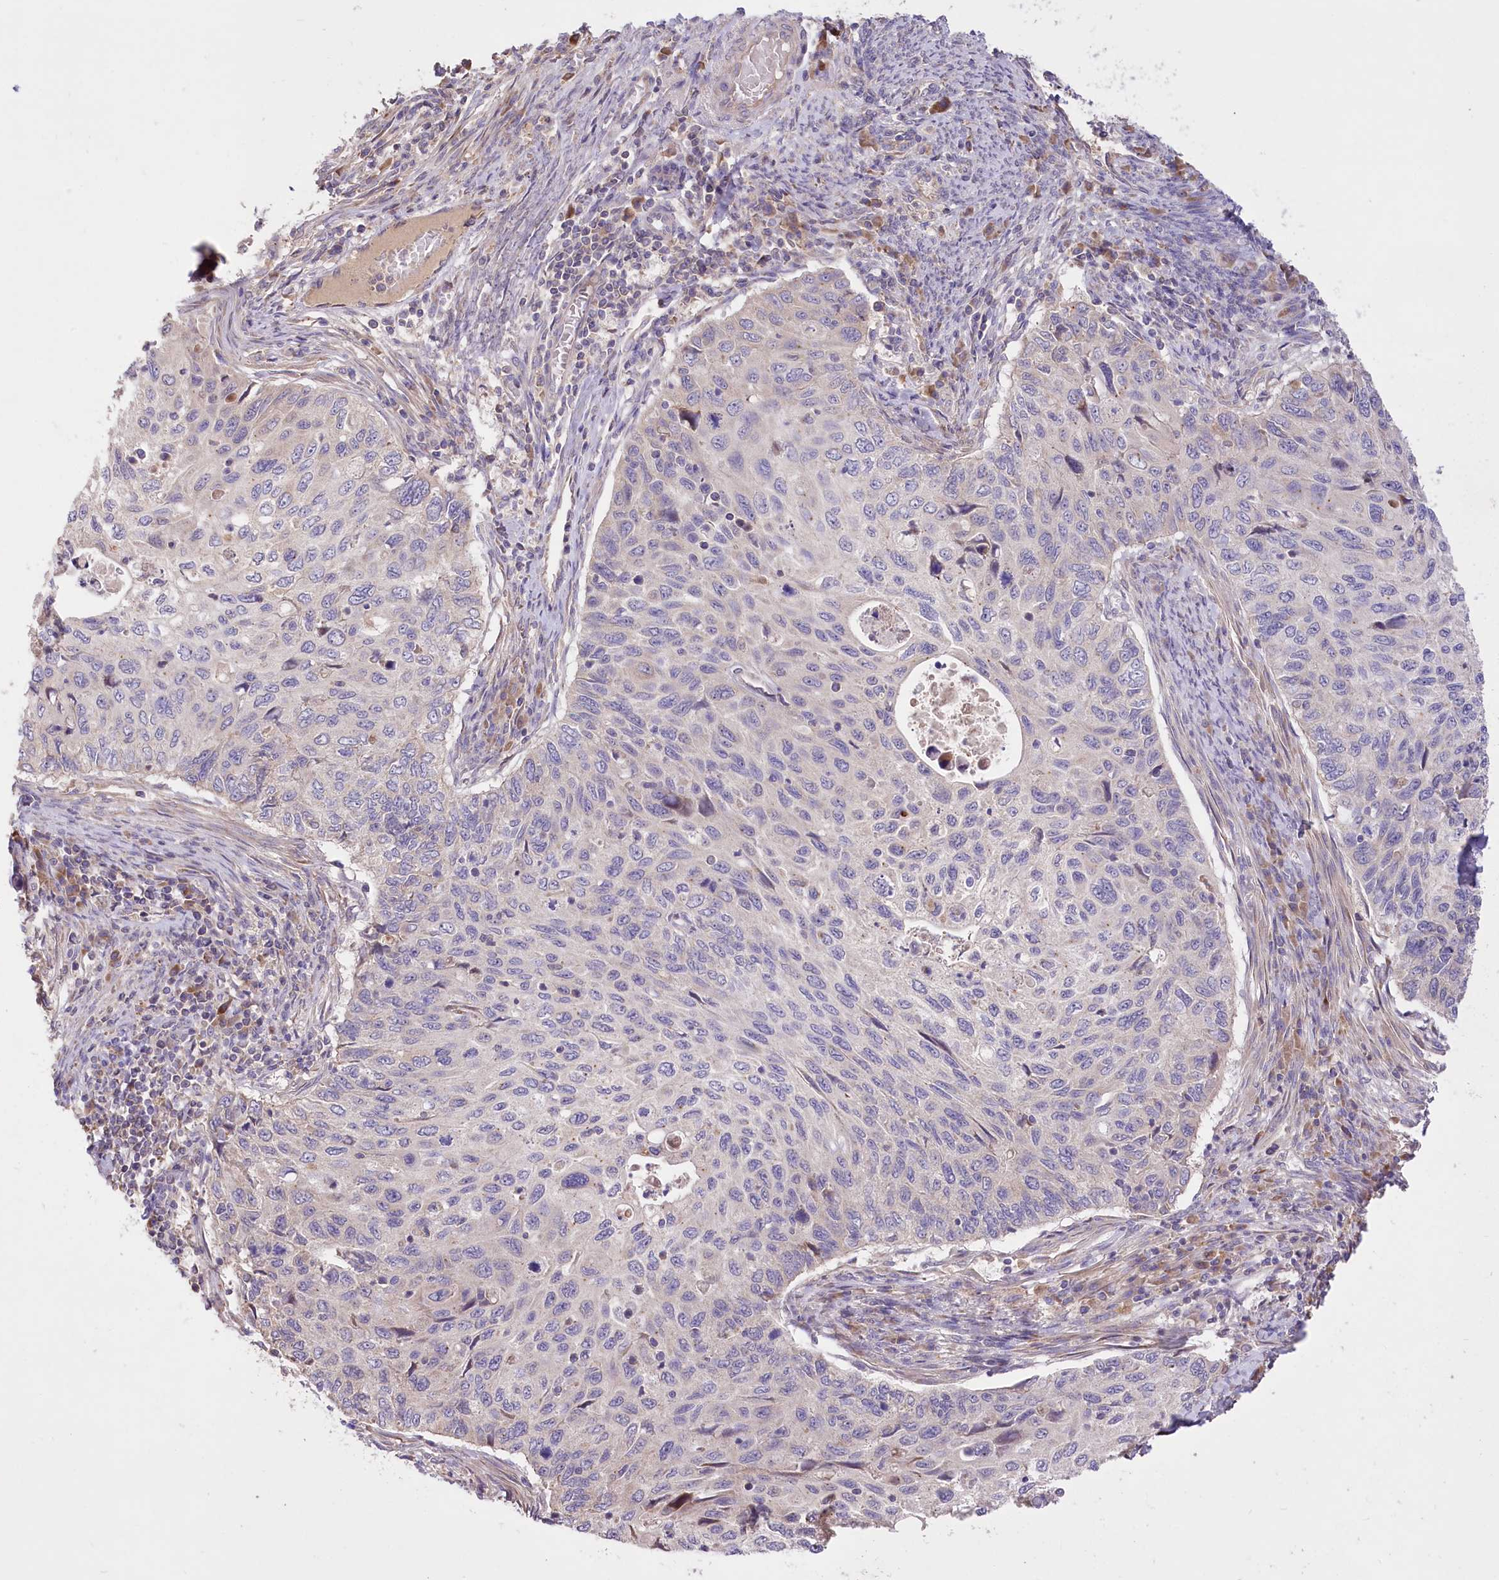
{"staining": {"intensity": "negative", "quantity": "none", "location": "none"}, "tissue": "cervical cancer", "cell_type": "Tumor cells", "image_type": "cancer", "snomed": [{"axis": "morphology", "description": "Squamous cell carcinoma, NOS"}, {"axis": "topography", "description": "Cervix"}], "caption": "High magnification brightfield microscopy of cervical cancer stained with DAB (3,3'-diaminobenzidine) (brown) and counterstained with hematoxylin (blue): tumor cells show no significant staining. (DAB (3,3'-diaminobenzidine) IHC visualized using brightfield microscopy, high magnification).", "gene": "PBLD", "patient": {"sex": "female", "age": 70}}